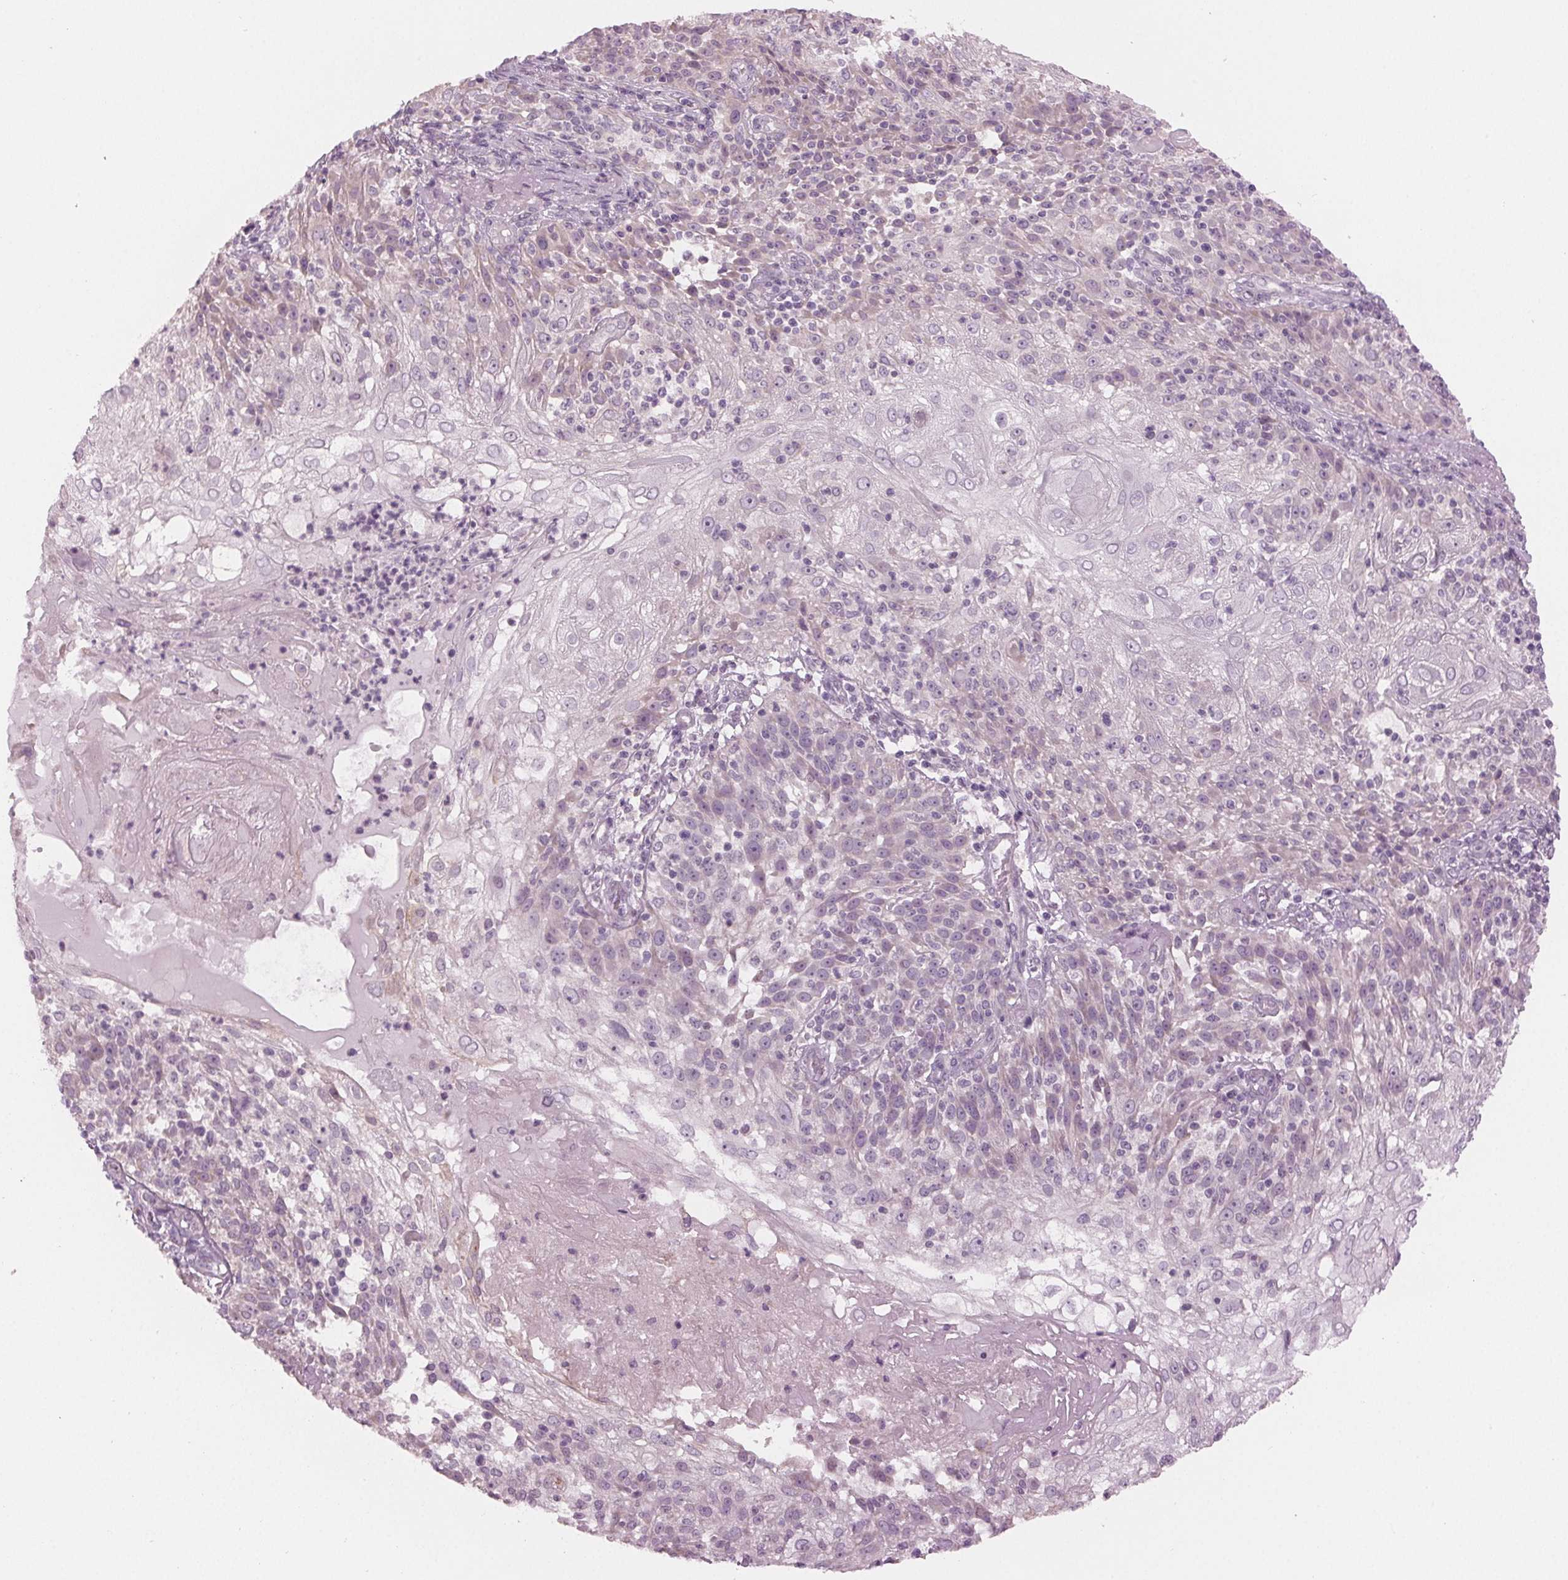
{"staining": {"intensity": "negative", "quantity": "none", "location": "none"}, "tissue": "skin cancer", "cell_type": "Tumor cells", "image_type": "cancer", "snomed": [{"axis": "morphology", "description": "Normal tissue, NOS"}, {"axis": "morphology", "description": "Squamous cell carcinoma, NOS"}, {"axis": "topography", "description": "Skin"}], "caption": "A high-resolution image shows immunohistochemistry (IHC) staining of skin cancer (squamous cell carcinoma), which shows no significant expression in tumor cells.", "gene": "PRAP1", "patient": {"sex": "female", "age": 83}}